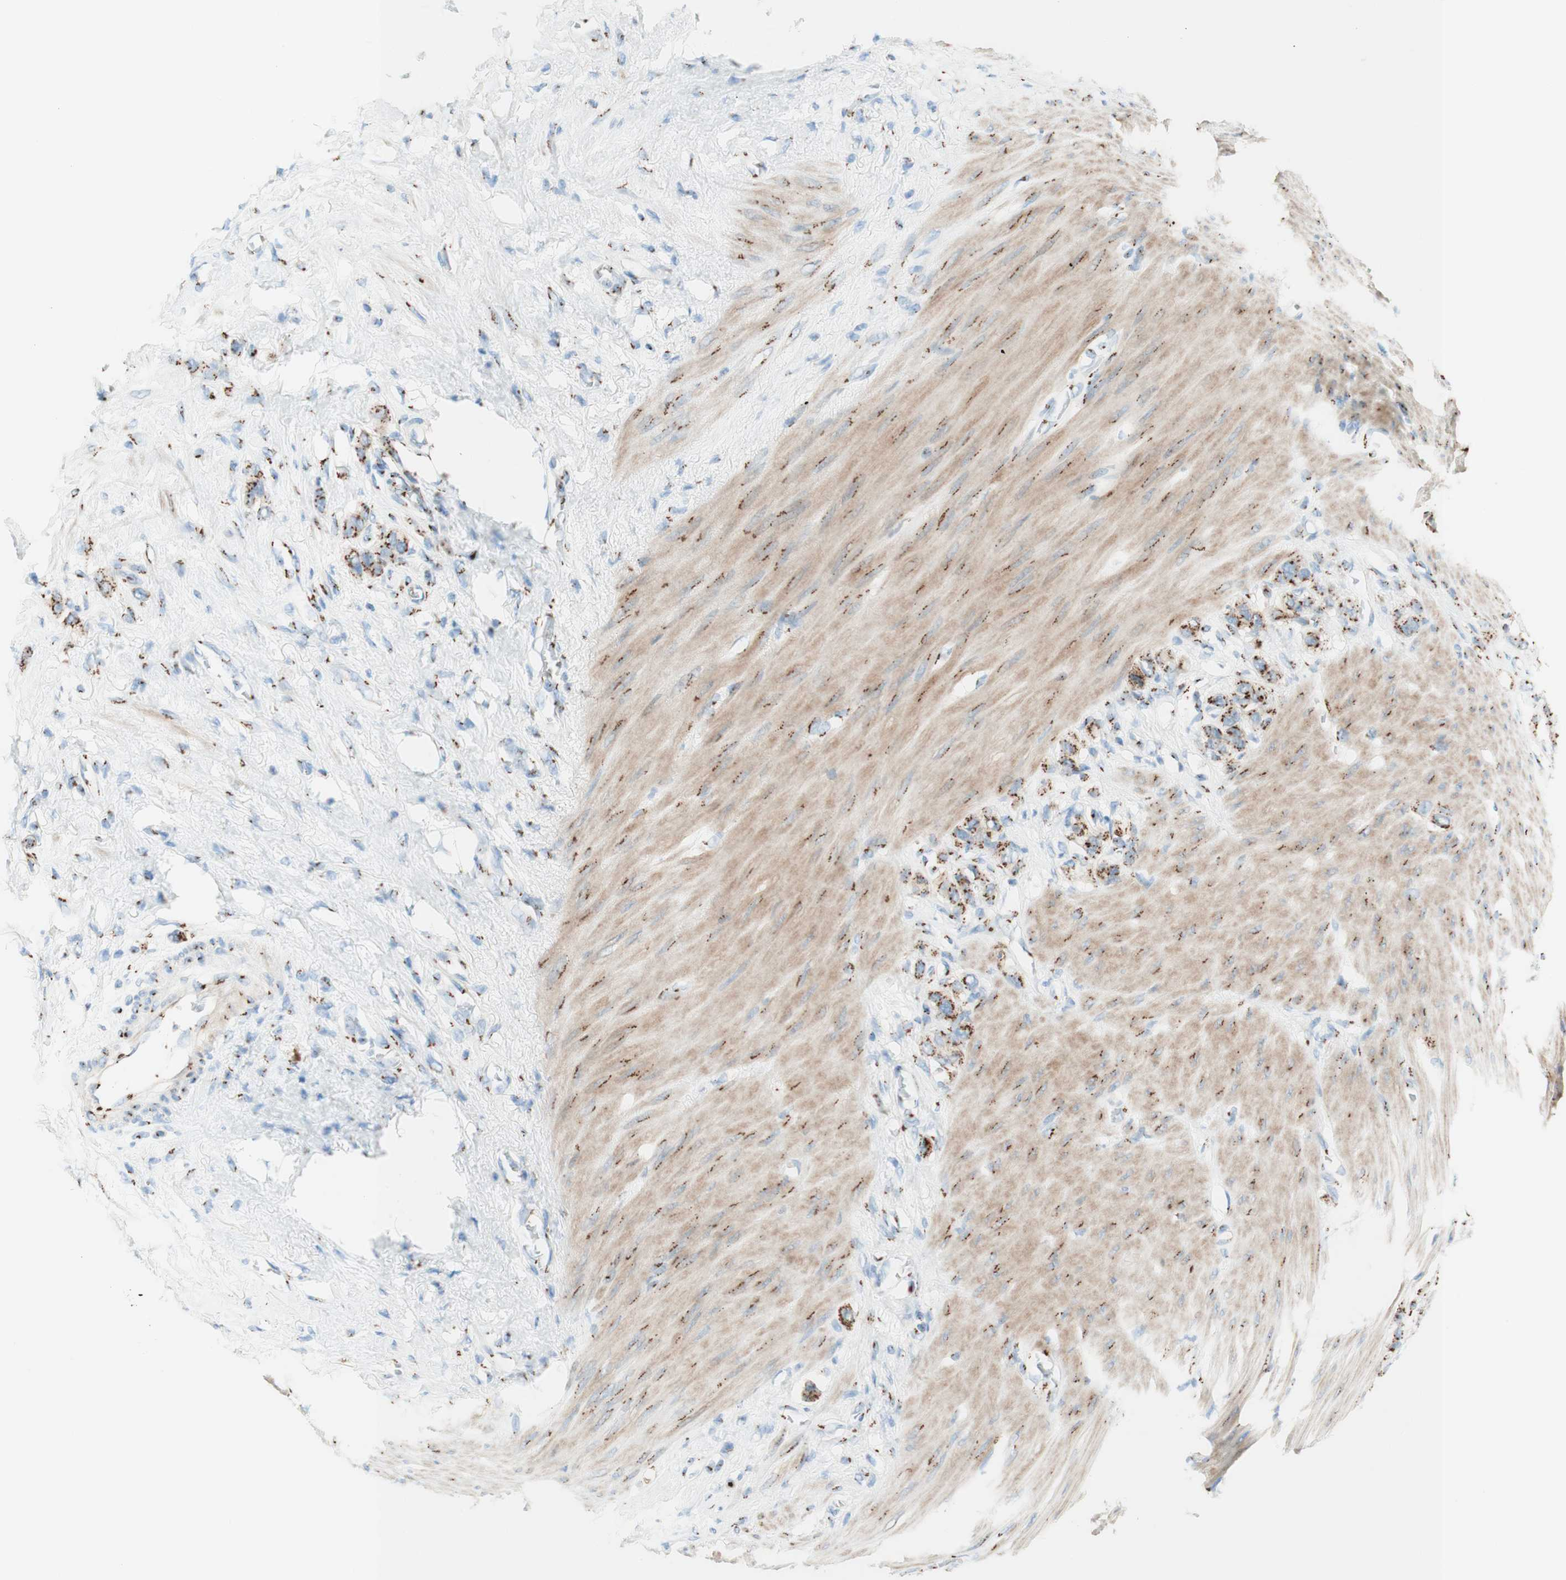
{"staining": {"intensity": "strong", "quantity": ">75%", "location": "cytoplasmic/membranous"}, "tissue": "stomach cancer", "cell_type": "Tumor cells", "image_type": "cancer", "snomed": [{"axis": "morphology", "description": "Adenocarcinoma, NOS"}, {"axis": "morphology", "description": "Adenocarcinoma, High grade"}, {"axis": "topography", "description": "Stomach, upper"}, {"axis": "topography", "description": "Stomach, lower"}], "caption": "A brown stain labels strong cytoplasmic/membranous staining of a protein in stomach cancer (adenocarcinoma) tumor cells. The staining was performed using DAB (3,3'-diaminobenzidine), with brown indicating positive protein expression. Nuclei are stained blue with hematoxylin.", "gene": "GOLGB1", "patient": {"sex": "female", "age": 65}}